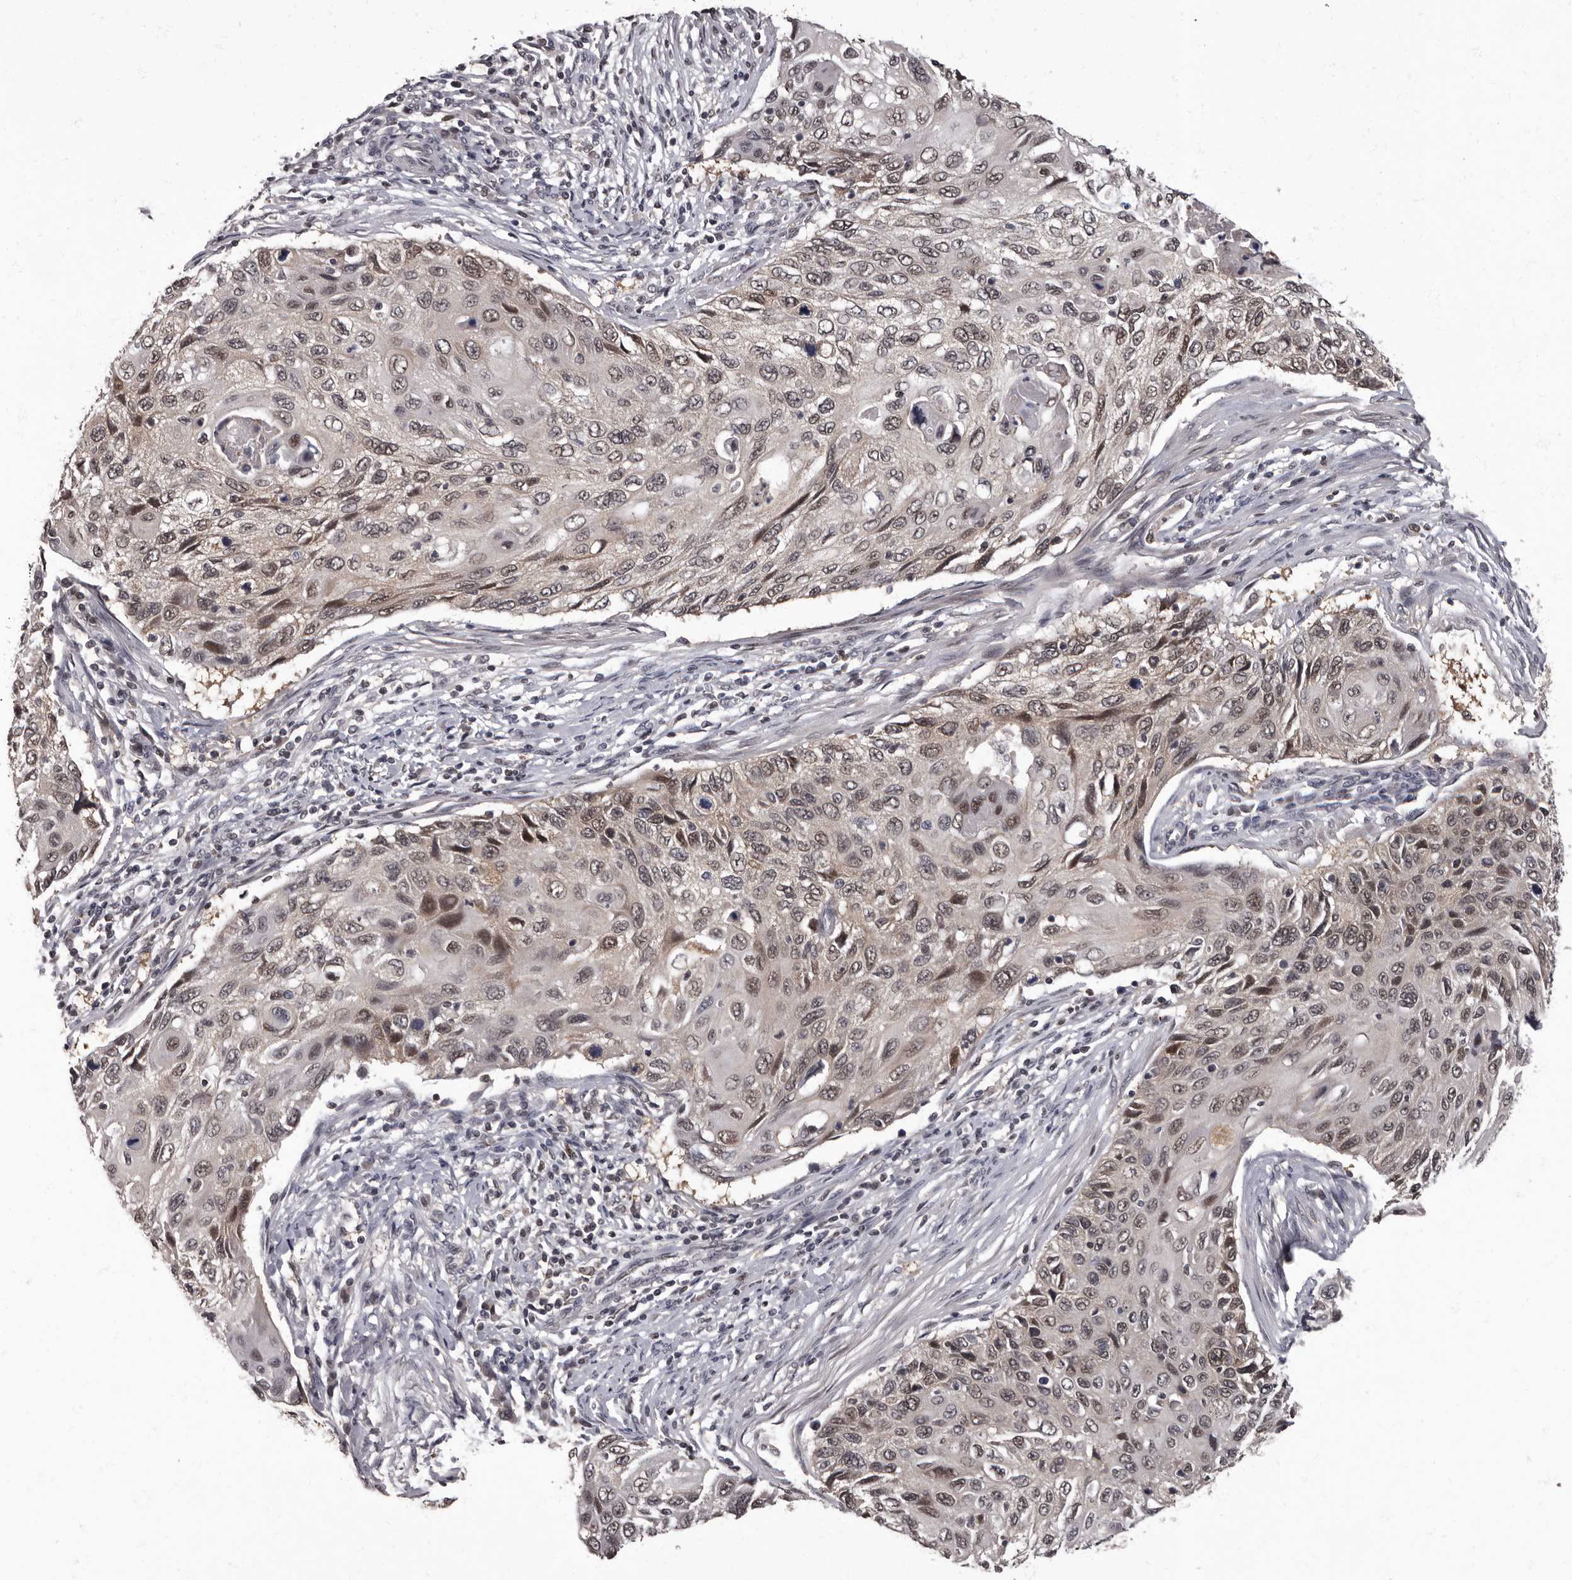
{"staining": {"intensity": "weak", "quantity": ">75%", "location": "nuclear"}, "tissue": "cervical cancer", "cell_type": "Tumor cells", "image_type": "cancer", "snomed": [{"axis": "morphology", "description": "Squamous cell carcinoma, NOS"}, {"axis": "topography", "description": "Cervix"}], "caption": "Human squamous cell carcinoma (cervical) stained for a protein (brown) reveals weak nuclear positive expression in about >75% of tumor cells.", "gene": "C1orf50", "patient": {"sex": "female", "age": 70}}